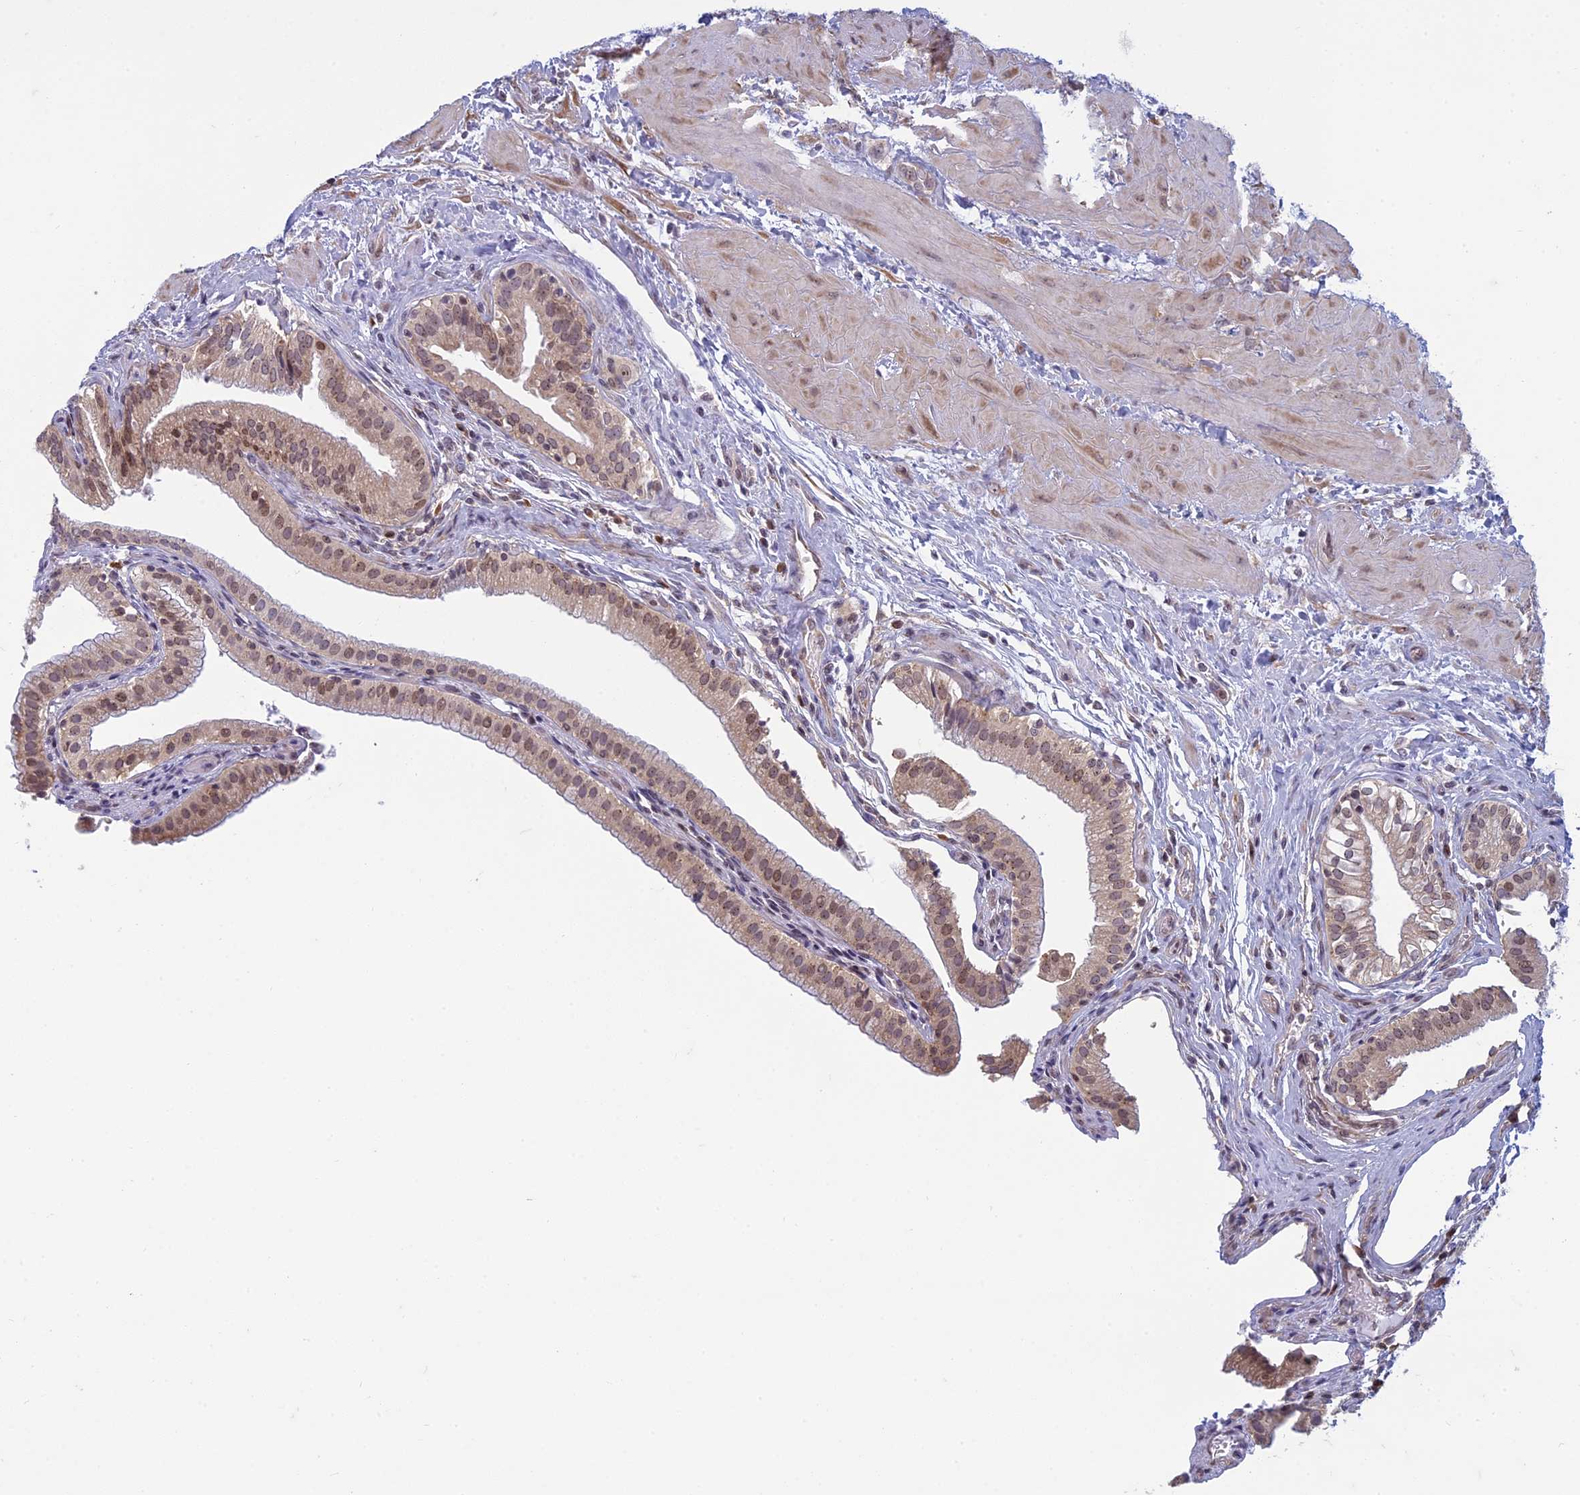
{"staining": {"intensity": "moderate", "quantity": ">75%", "location": "cytoplasmic/membranous,nuclear"}, "tissue": "gallbladder", "cell_type": "Glandular cells", "image_type": "normal", "snomed": [{"axis": "morphology", "description": "Normal tissue, NOS"}, {"axis": "topography", "description": "Gallbladder"}], "caption": "Unremarkable gallbladder reveals moderate cytoplasmic/membranous,nuclear expression in about >75% of glandular cells, visualized by immunohistochemistry. (Brightfield microscopy of DAB IHC at high magnification).", "gene": "RPS19BP1", "patient": {"sex": "male", "age": 24}}